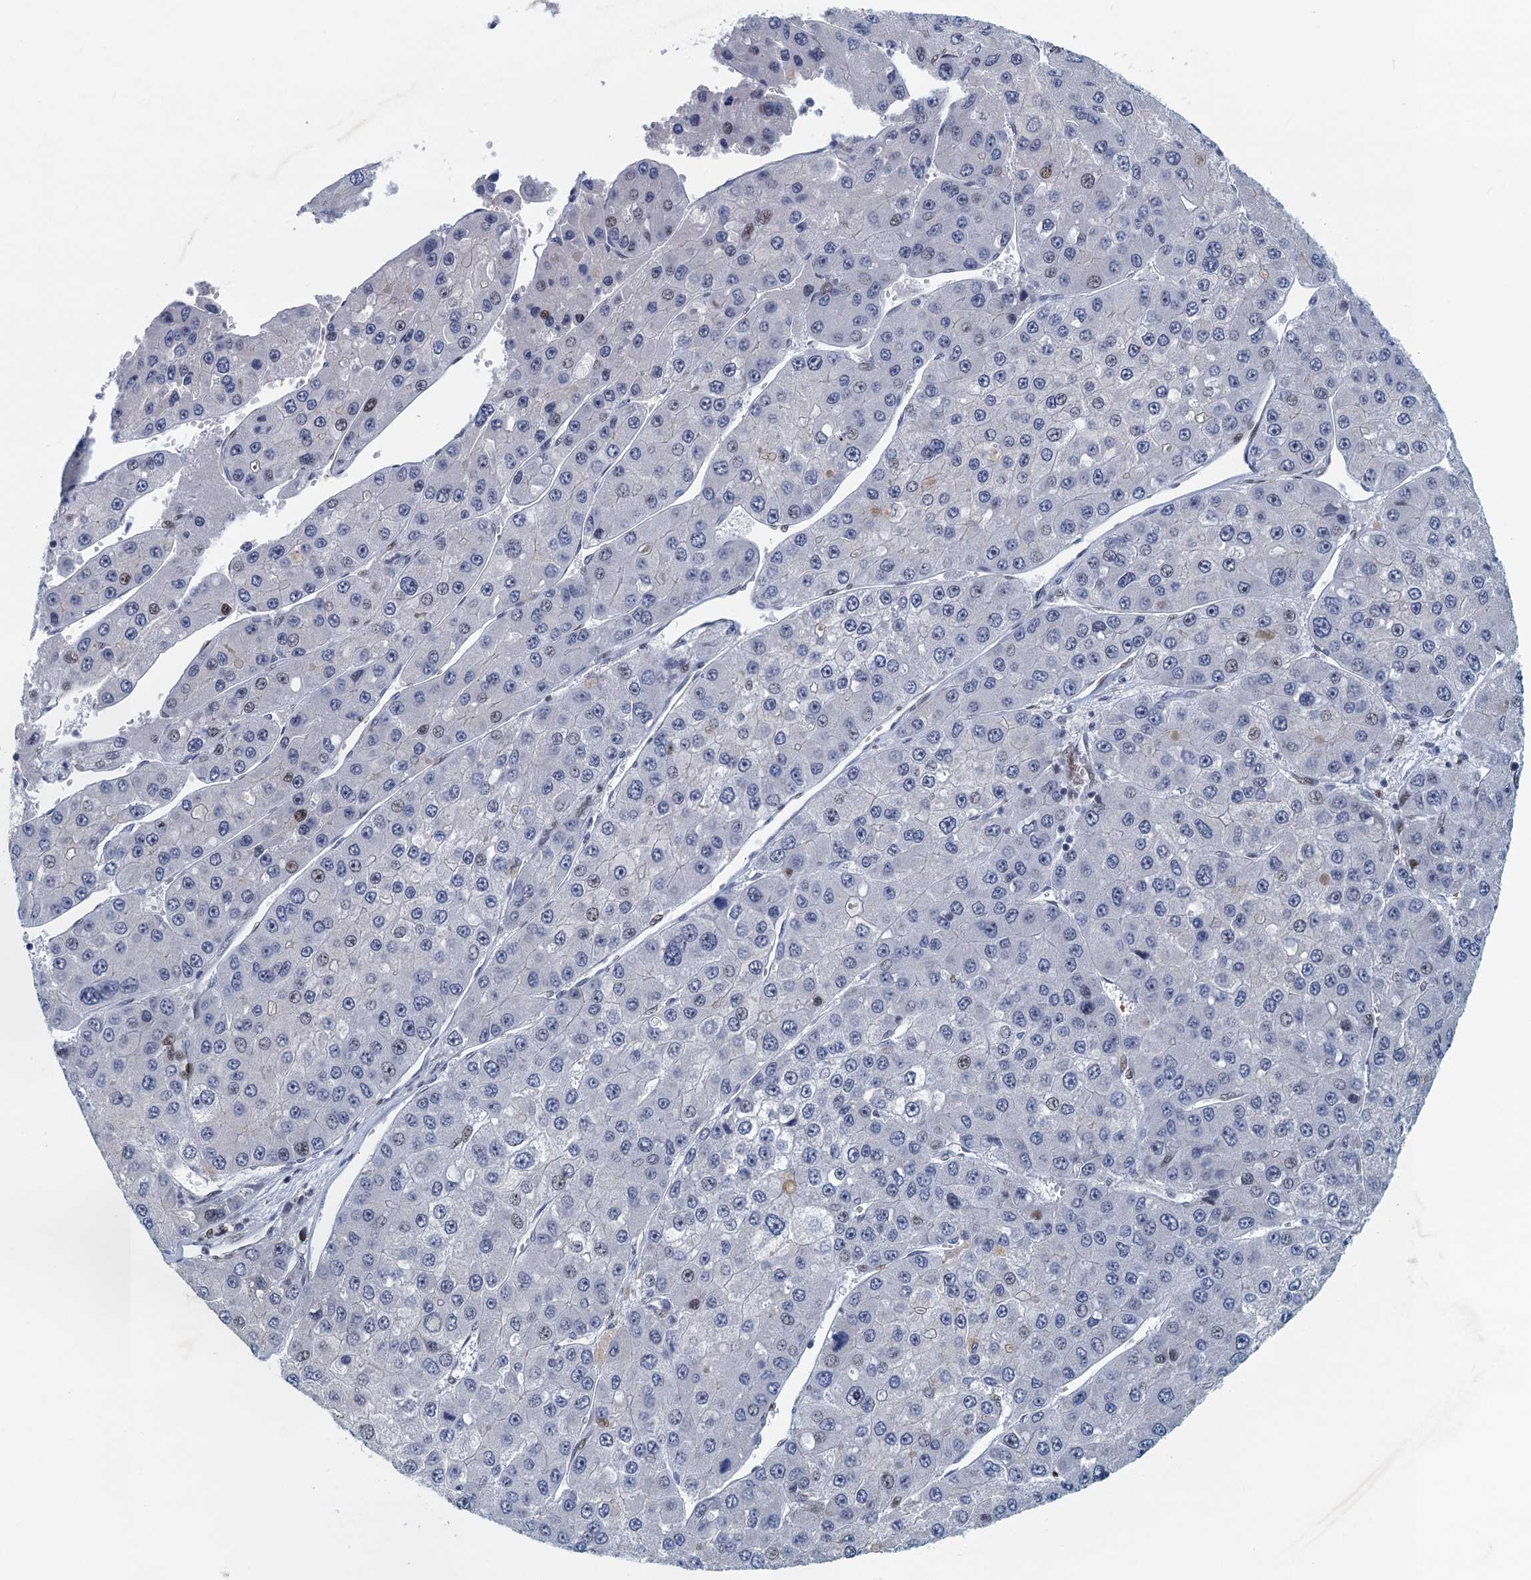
{"staining": {"intensity": "weak", "quantity": "<25%", "location": "nuclear"}, "tissue": "liver cancer", "cell_type": "Tumor cells", "image_type": "cancer", "snomed": [{"axis": "morphology", "description": "Carcinoma, Hepatocellular, NOS"}, {"axis": "topography", "description": "Liver"}], "caption": "High power microscopy photomicrograph of an immunohistochemistry (IHC) histopathology image of liver hepatocellular carcinoma, revealing no significant positivity in tumor cells.", "gene": "ANKRD13D", "patient": {"sex": "female", "age": 73}}